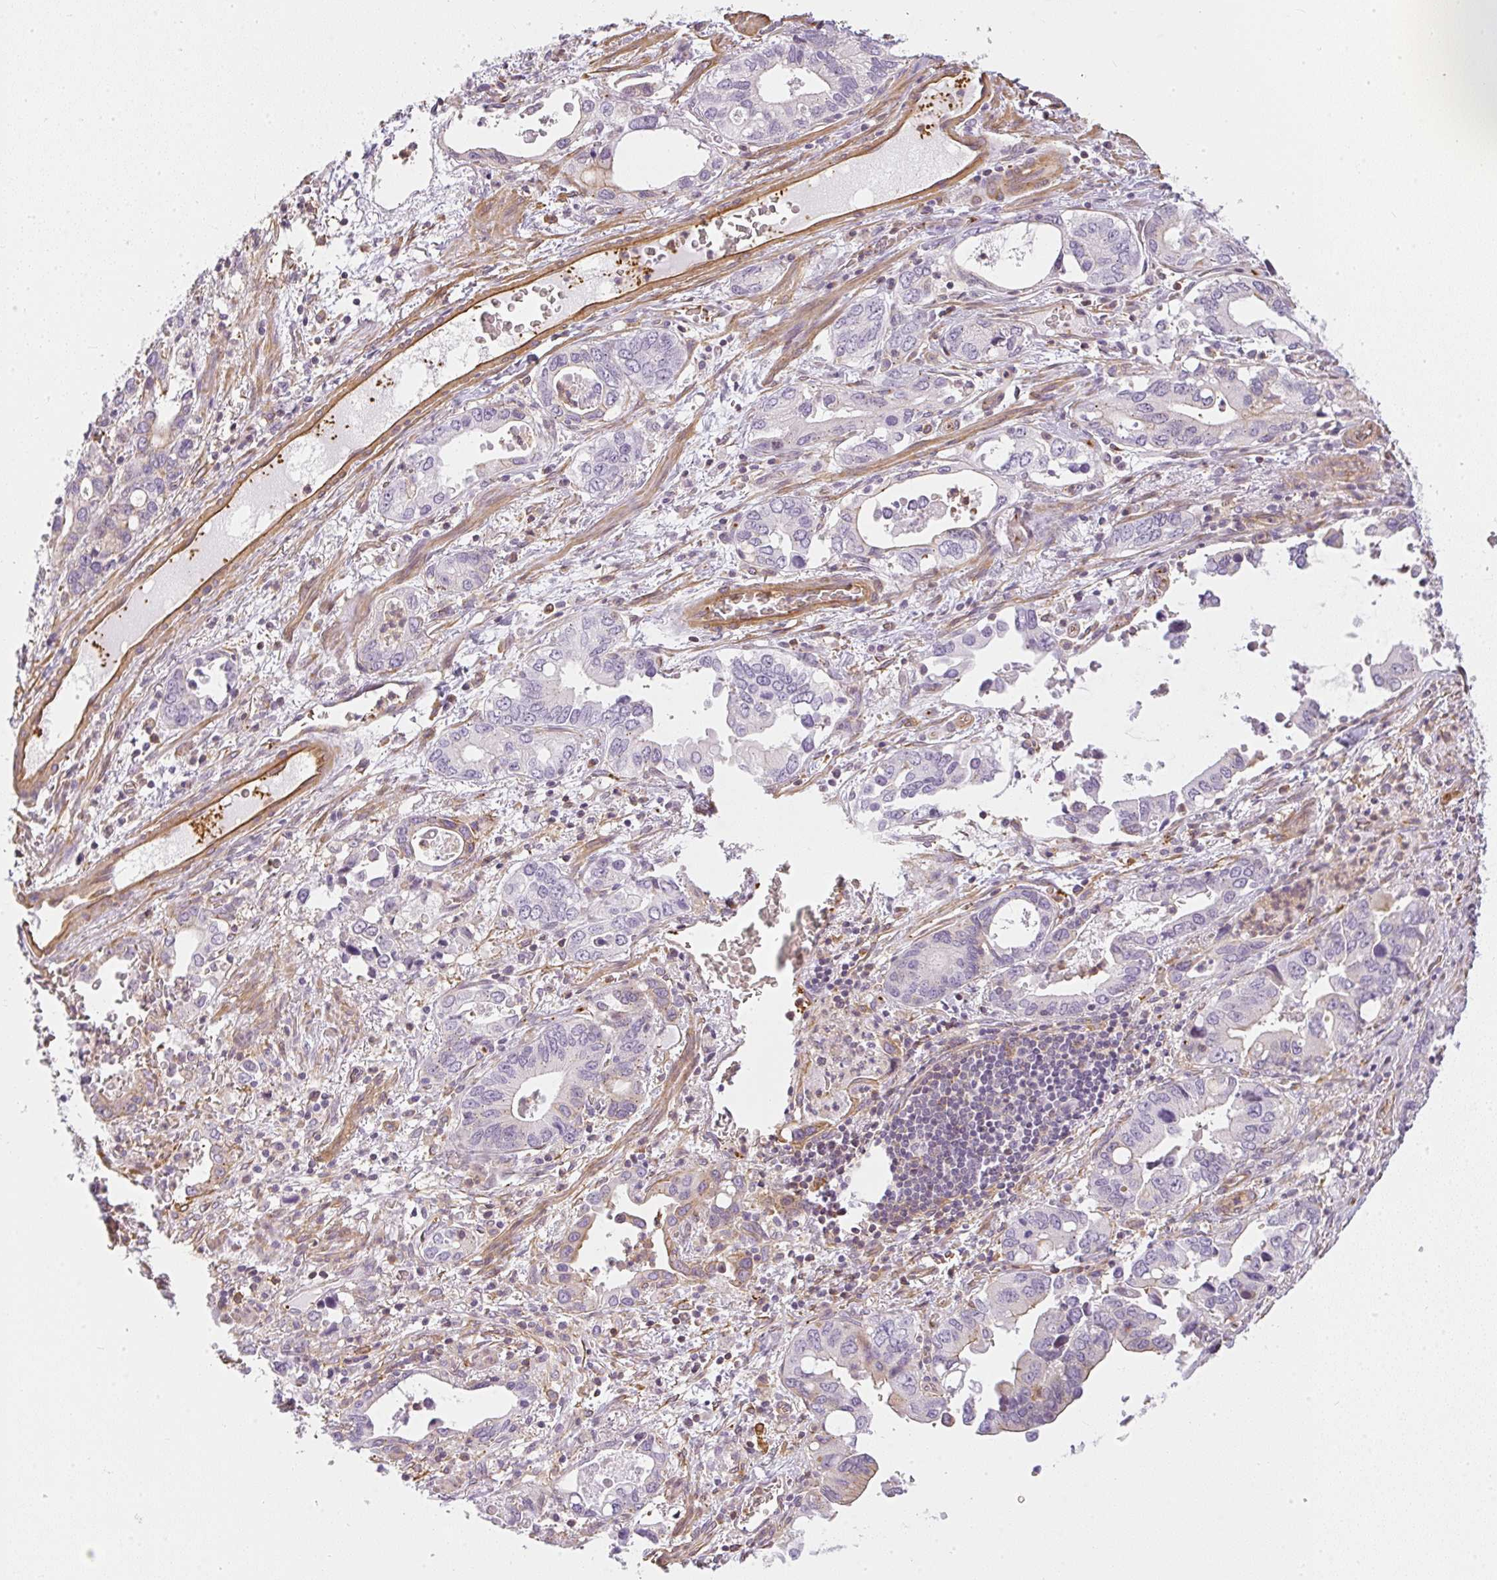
{"staining": {"intensity": "weak", "quantity": "<25%", "location": "cytoplasmic/membranous"}, "tissue": "stomach cancer", "cell_type": "Tumor cells", "image_type": "cancer", "snomed": [{"axis": "morphology", "description": "Adenocarcinoma, NOS"}, {"axis": "topography", "description": "Stomach, upper"}], "caption": "Tumor cells show no significant protein staining in adenocarcinoma (stomach). (Stains: DAB (3,3'-diaminobenzidine) IHC with hematoxylin counter stain, Microscopy: brightfield microscopy at high magnification).", "gene": "SULF1", "patient": {"sex": "male", "age": 74}}